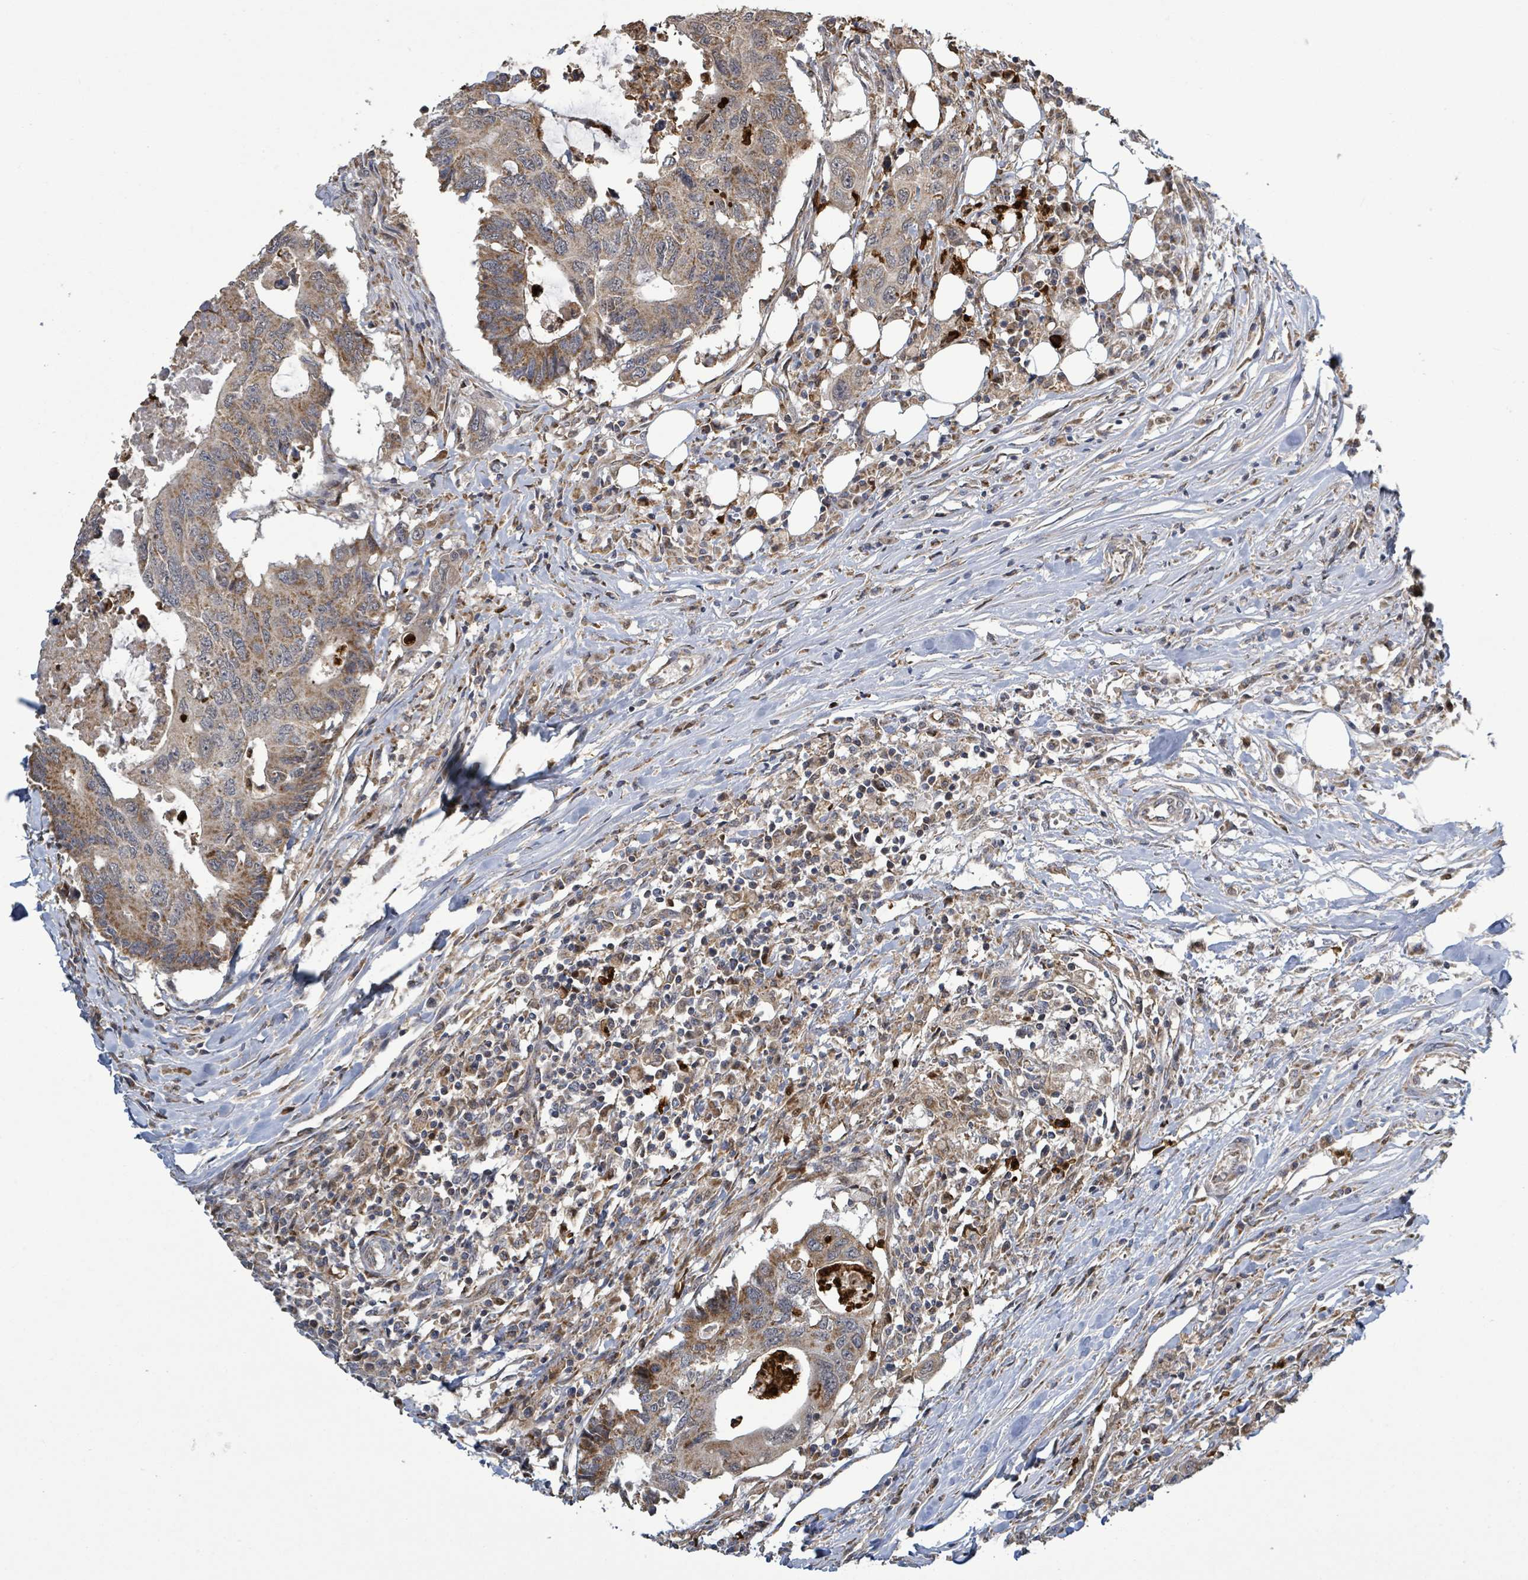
{"staining": {"intensity": "moderate", "quantity": ">75%", "location": "cytoplasmic/membranous"}, "tissue": "colorectal cancer", "cell_type": "Tumor cells", "image_type": "cancer", "snomed": [{"axis": "morphology", "description": "Adenocarcinoma, NOS"}, {"axis": "topography", "description": "Colon"}], "caption": "Immunohistochemistry image of colorectal cancer (adenocarcinoma) stained for a protein (brown), which reveals medium levels of moderate cytoplasmic/membranous positivity in about >75% of tumor cells.", "gene": "COQ6", "patient": {"sex": "male", "age": 71}}